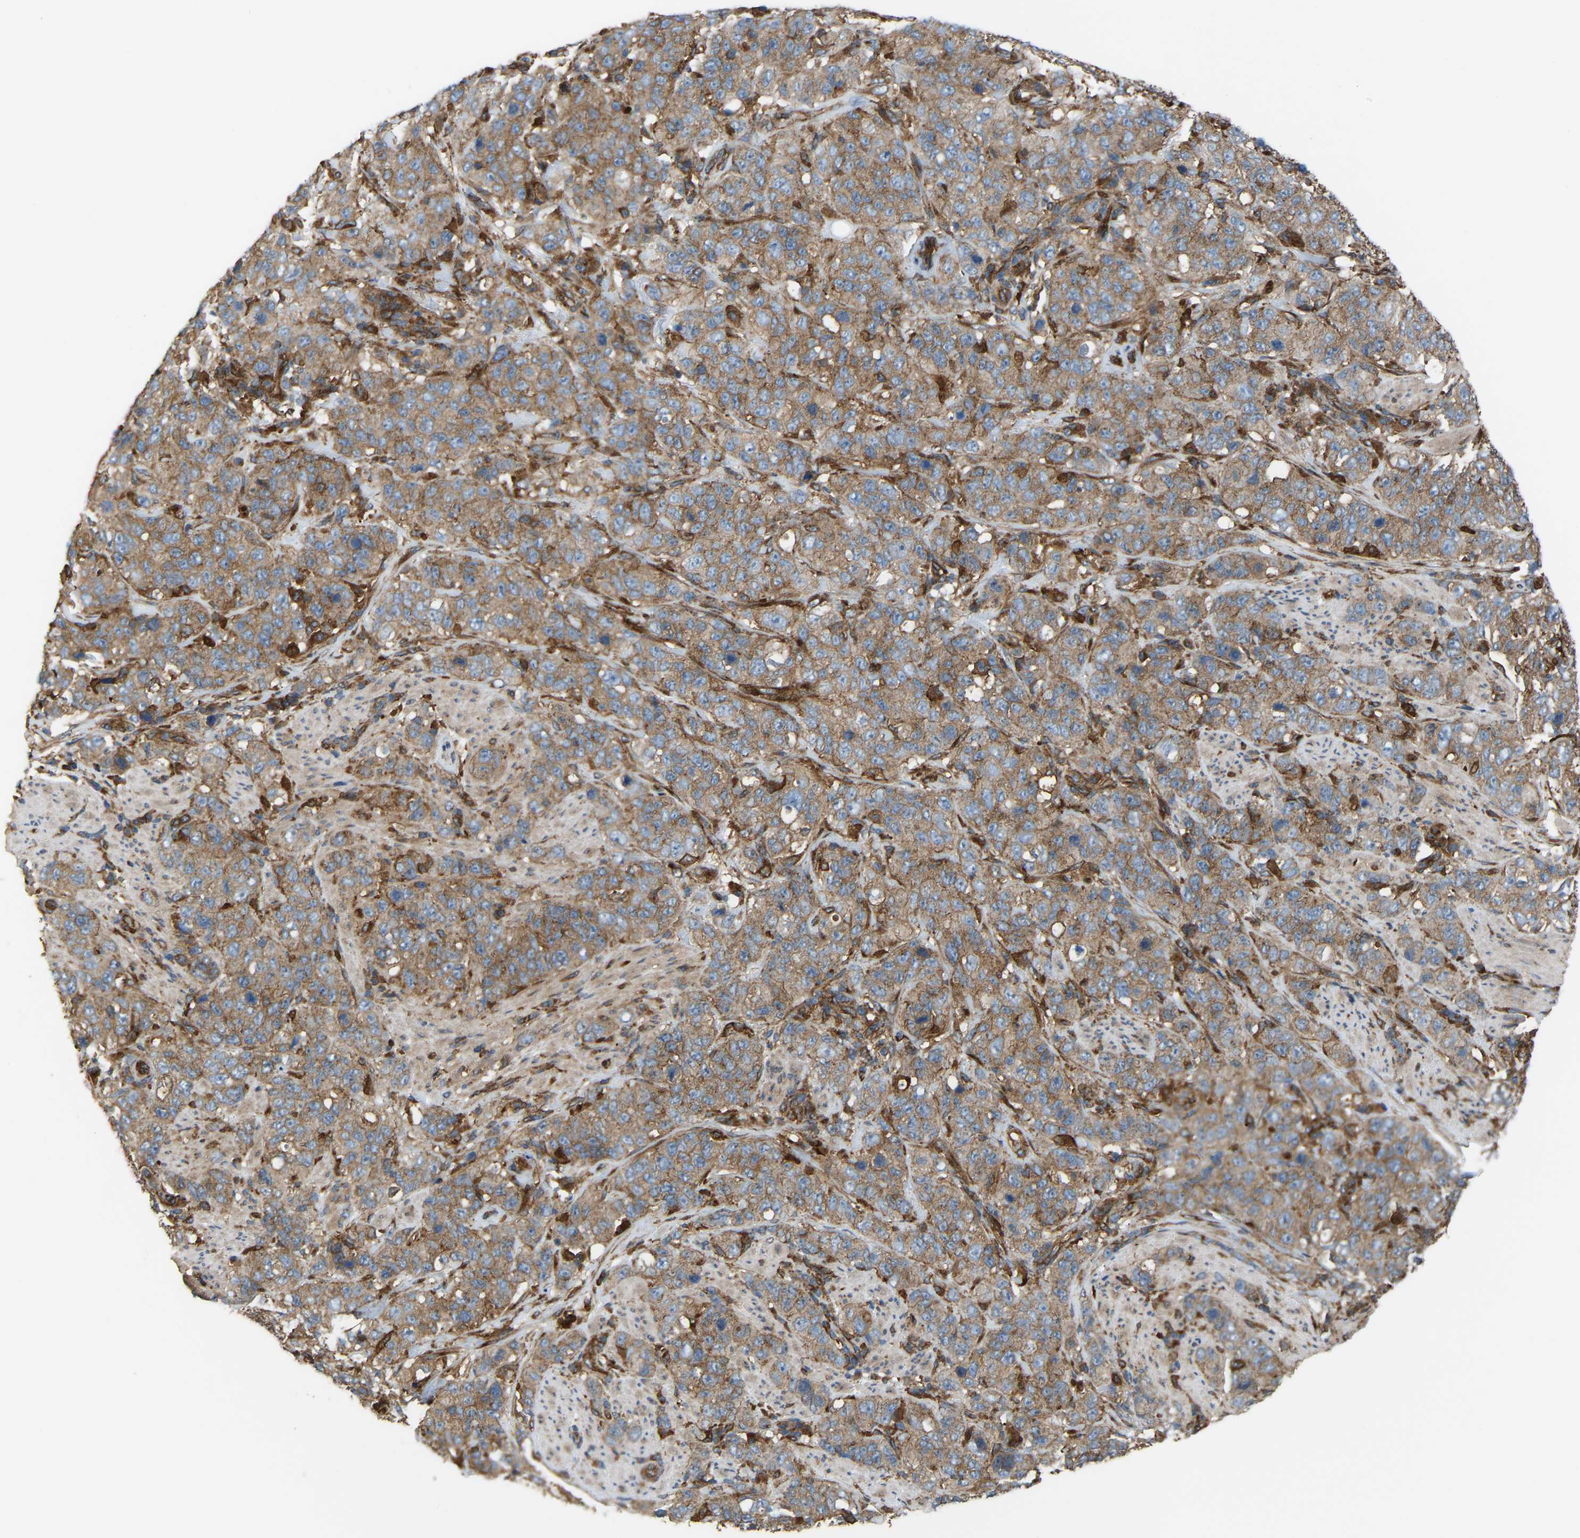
{"staining": {"intensity": "moderate", "quantity": ">75%", "location": "cytoplasmic/membranous"}, "tissue": "stomach cancer", "cell_type": "Tumor cells", "image_type": "cancer", "snomed": [{"axis": "morphology", "description": "Adenocarcinoma, NOS"}, {"axis": "topography", "description": "Stomach"}], "caption": "Protein positivity by immunohistochemistry shows moderate cytoplasmic/membranous expression in approximately >75% of tumor cells in adenocarcinoma (stomach).", "gene": "PICALM", "patient": {"sex": "male", "age": 48}}